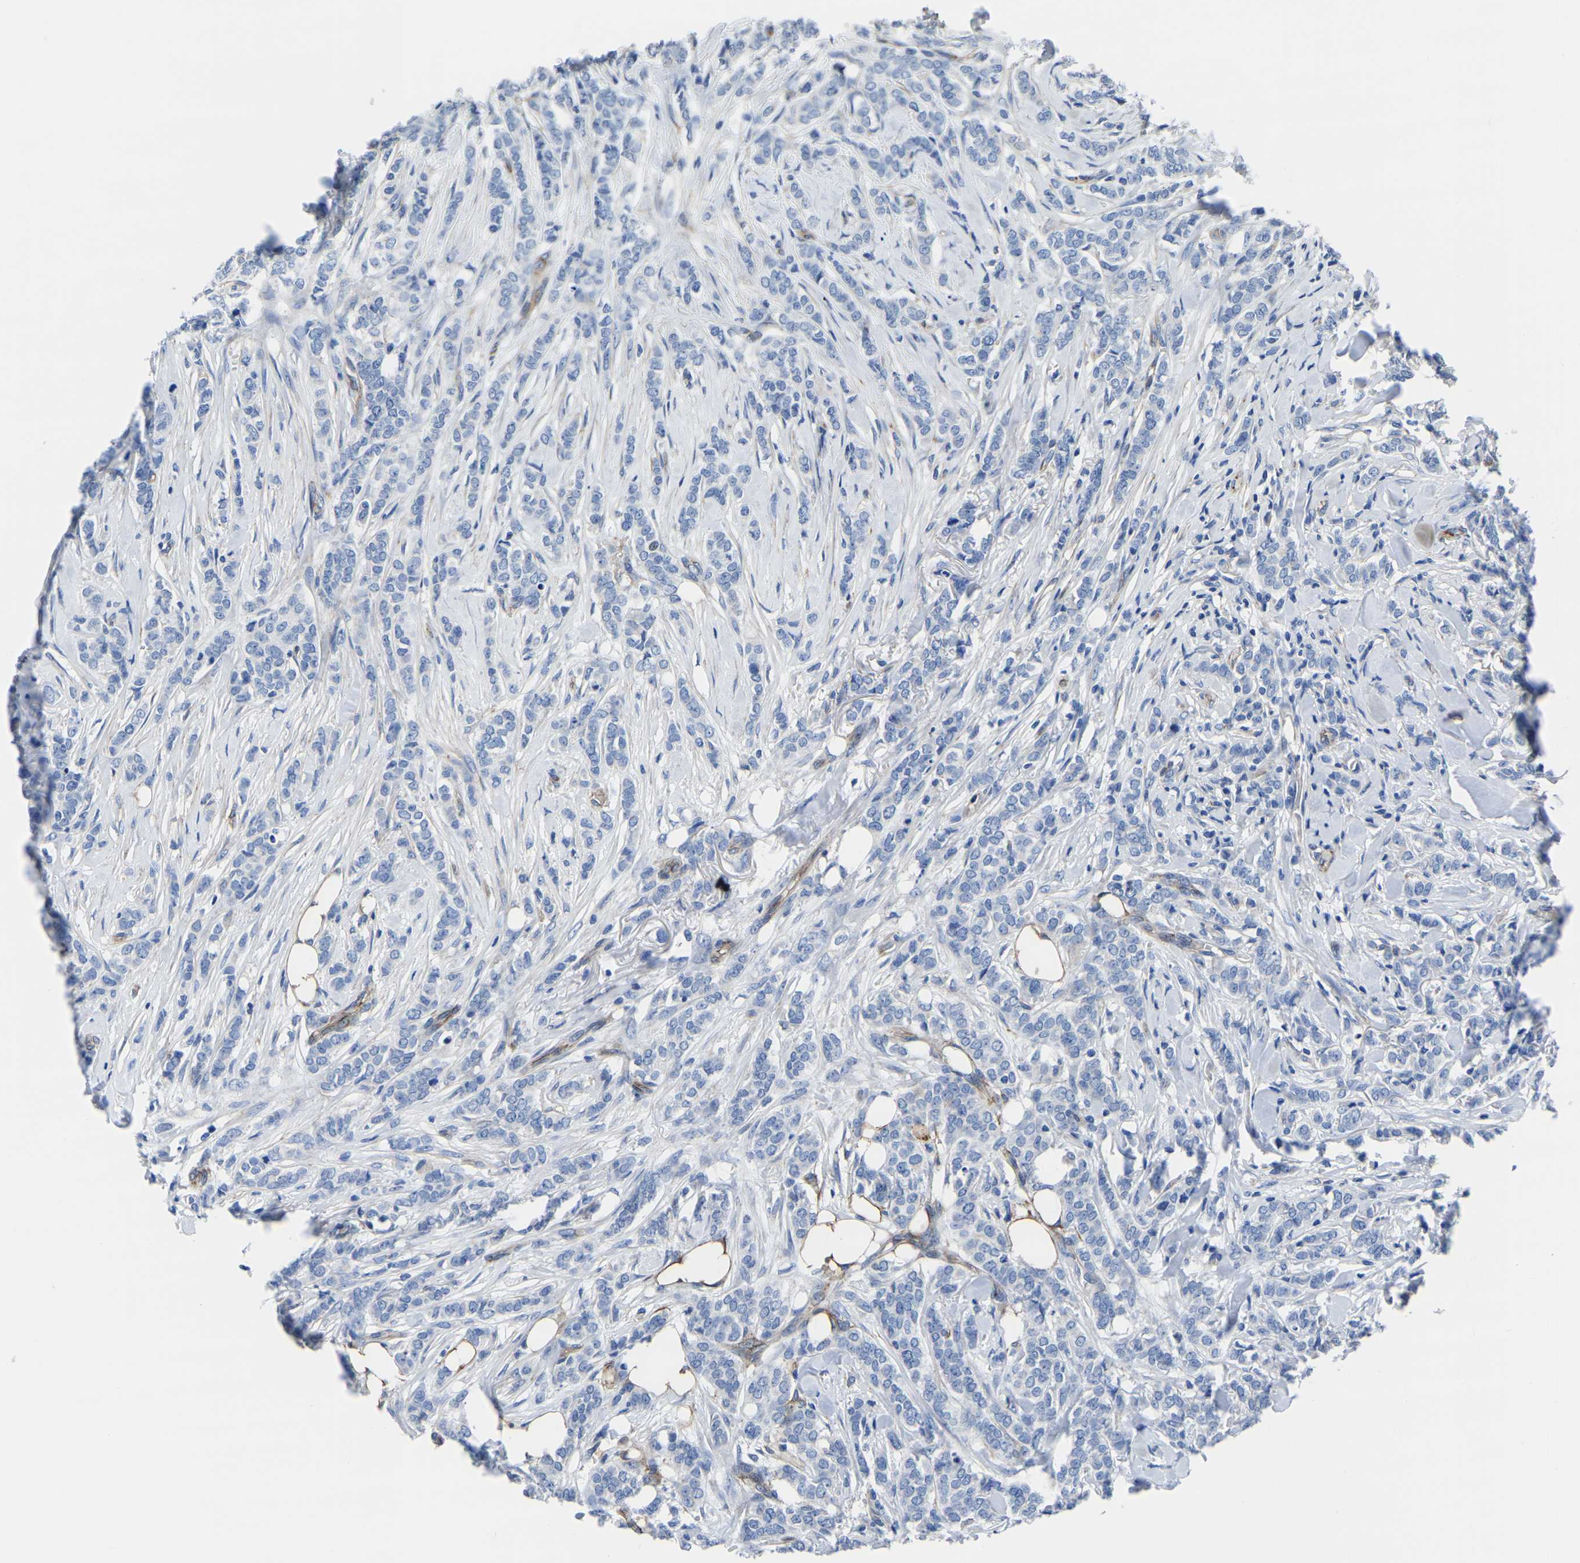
{"staining": {"intensity": "negative", "quantity": "none", "location": "none"}, "tissue": "breast cancer", "cell_type": "Tumor cells", "image_type": "cancer", "snomed": [{"axis": "morphology", "description": "Lobular carcinoma"}, {"axis": "topography", "description": "Skin"}, {"axis": "topography", "description": "Breast"}], "caption": "IHC image of neoplastic tissue: human breast cancer stained with DAB (3,3'-diaminobenzidine) reveals no significant protein positivity in tumor cells.", "gene": "SLC45A3", "patient": {"sex": "female", "age": 46}}